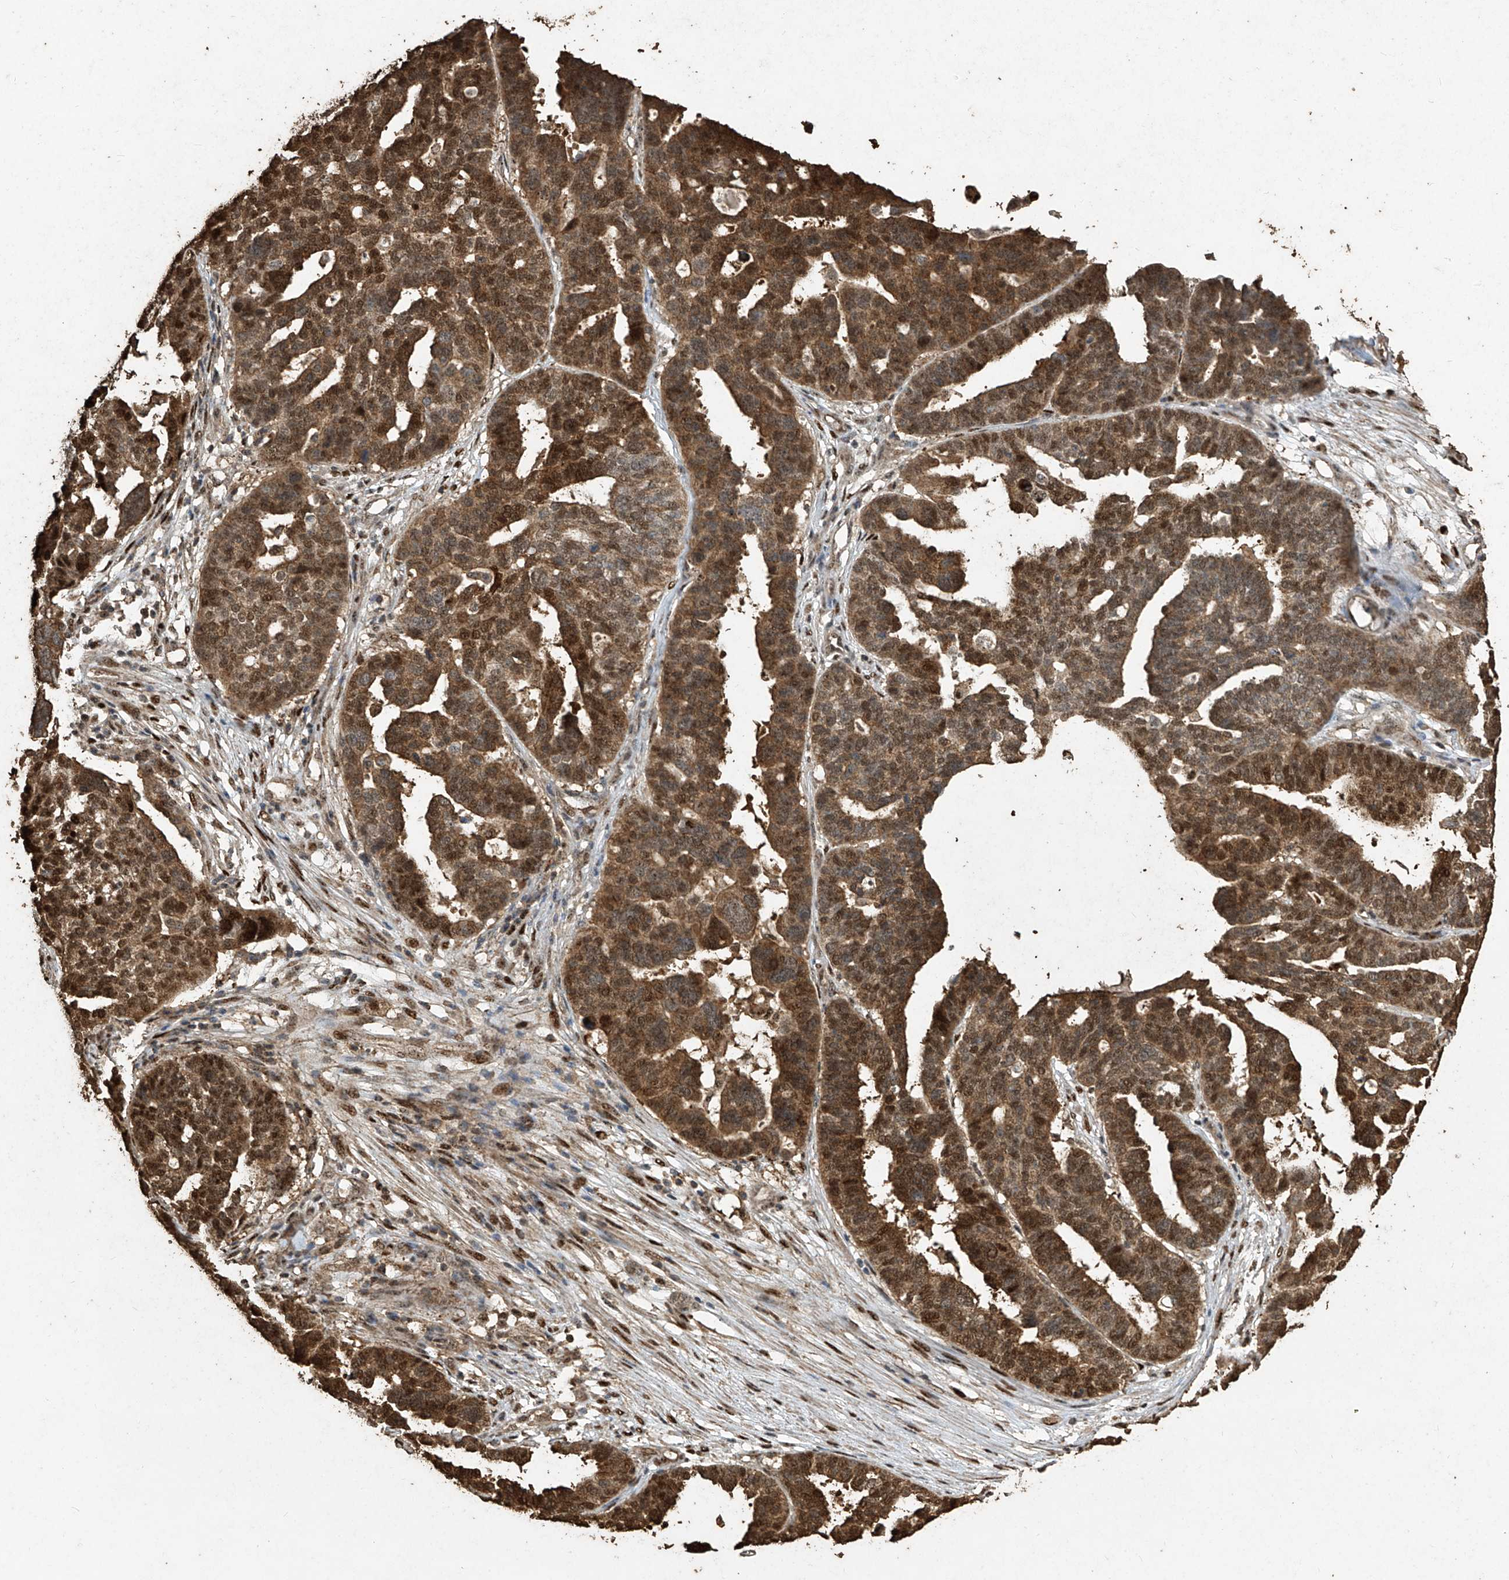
{"staining": {"intensity": "strong", "quantity": ">75%", "location": "cytoplasmic/membranous,nuclear"}, "tissue": "ovarian cancer", "cell_type": "Tumor cells", "image_type": "cancer", "snomed": [{"axis": "morphology", "description": "Cystadenocarcinoma, serous, NOS"}, {"axis": "topography", "description": "Ovary"}], "caption": "Approximately >75% of tumor cells in human serous cystadenocarcinoma (ovarian) exhibit strong cytoplasmic/membranous and nuclear protein expression as visualized by brown immunohistochemical staining.", "gene": "ERBB3", "patient": {"sex": "female", "age": 59}}